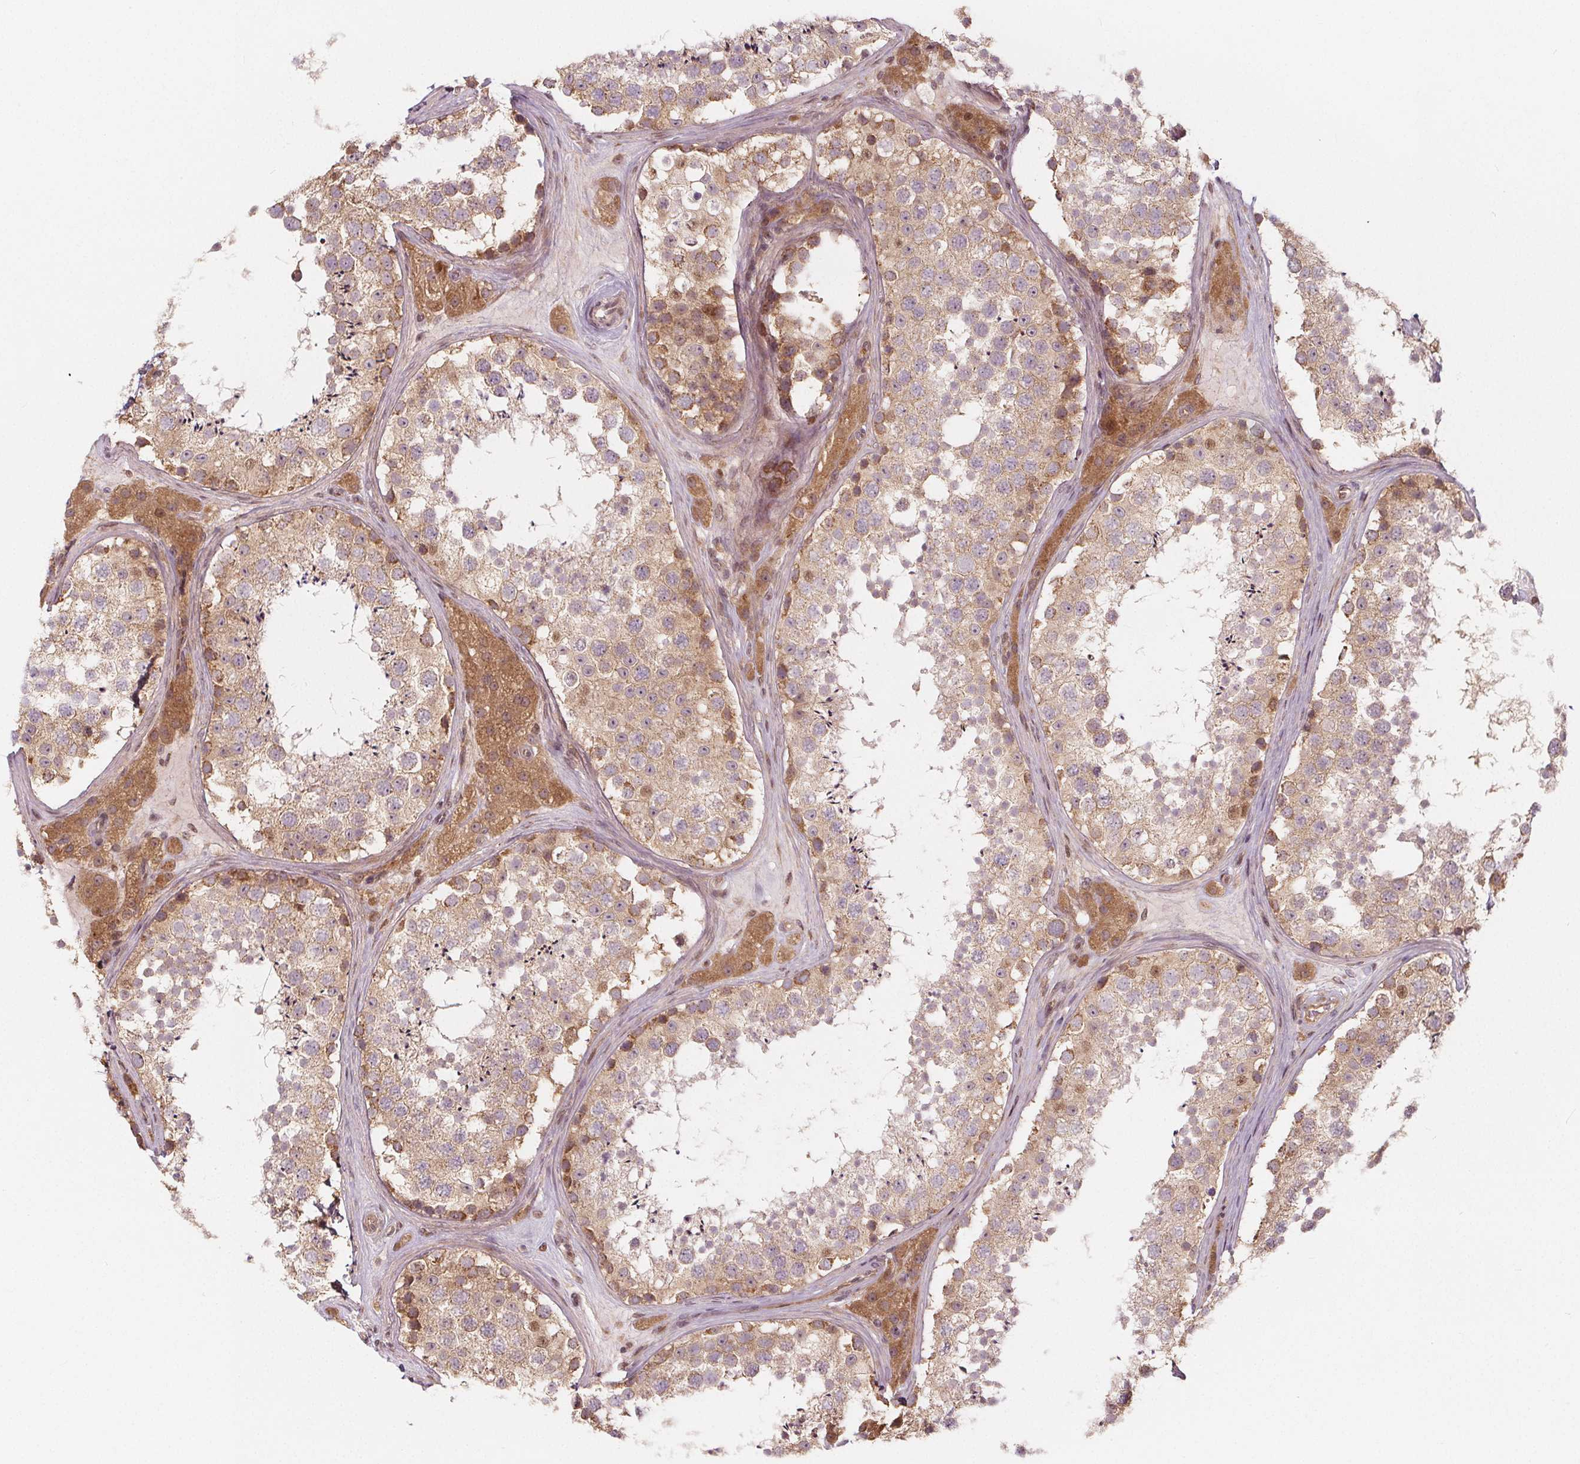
{"staining": {"intensity": "moderate", "quantity": "25%-75%", "location": "cytoplasmic/membranous,nuclear"}, "tissue": "testis", "cell_type": "Cells in seminiferous ducts", "image_type": "normal", "snomed": [{"axis": "morphology", "description": "Normal tissue, NOS"}, {"axis": "topography", "description": "Testis"}], "caption": "Cells in seminiferous ducts demonstrate medium levels of moderate cytoplasmic/membranous,nuclear staining in approximately 25%-75% of cells in benign testis. The staining was performed using DAB (3,3'-diaminobenzidine), with brown indicating positive protein expression. Nuclei are stained blue with hematoxylin.", "gene": "AKT1S1", "patient": {"sex": "male", "age": 41}}